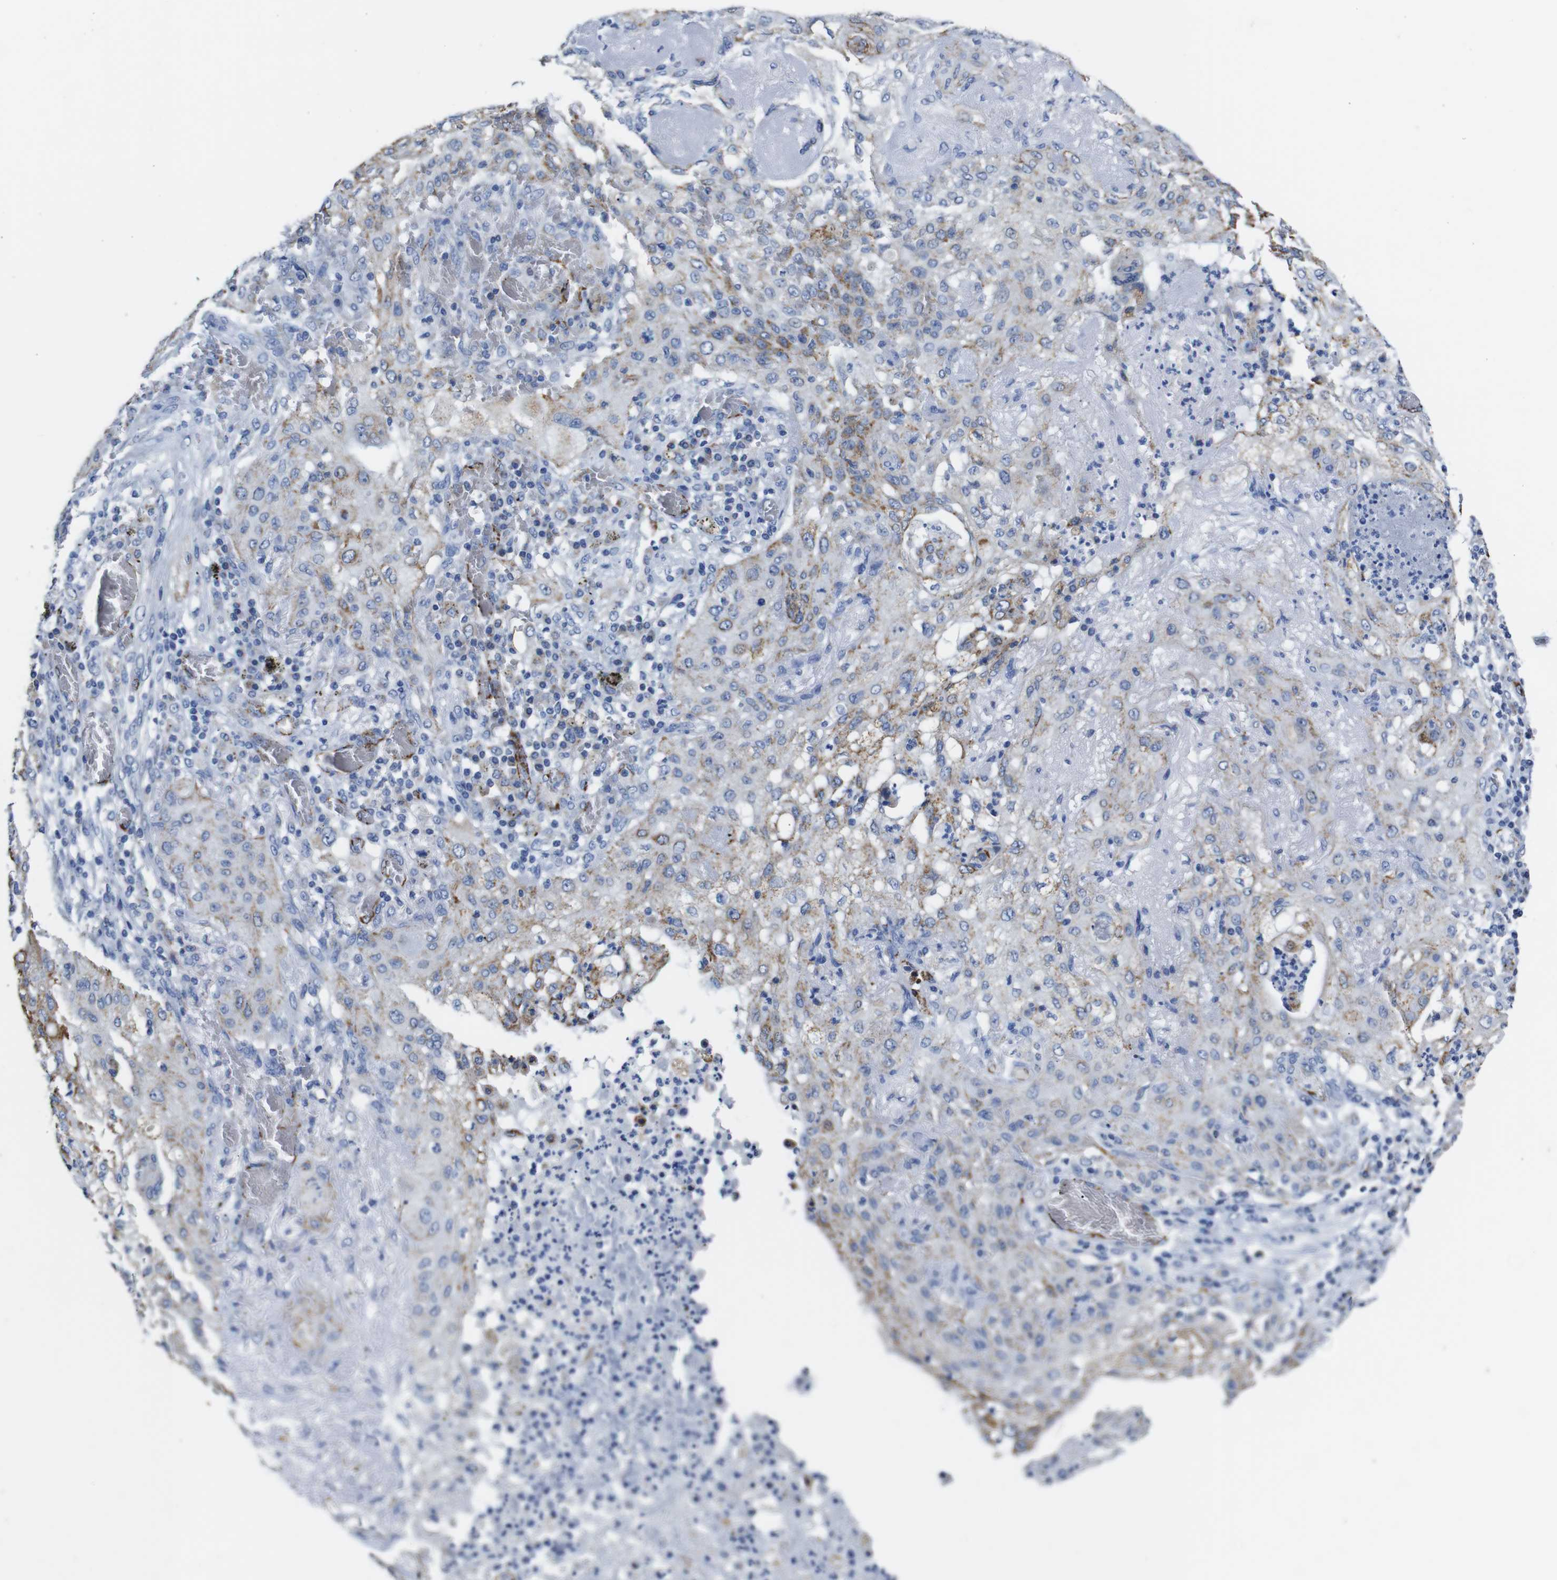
{"staining": {"intensity": "moderate", "quantity": "25%-75%", "location": "cytoplasmic/membranous"}, "tissue": "lung cancer", "cell_type": "Tumor cells", "image_type": "cancer", "snomed": [{"axis": "morphology", "description": "Squamous cell carcinoma, NOS"}, {"axis": "topography", "description": "Lung"}], "caption": "Tumor cells show medium levels of moderate cytoplasmic/membranous positivity in approximately 25%-75% of cells in human squamous cell carcinoma (lung).", "gene": "MAOA", "patient": {"sex": "female", "age": 47}}